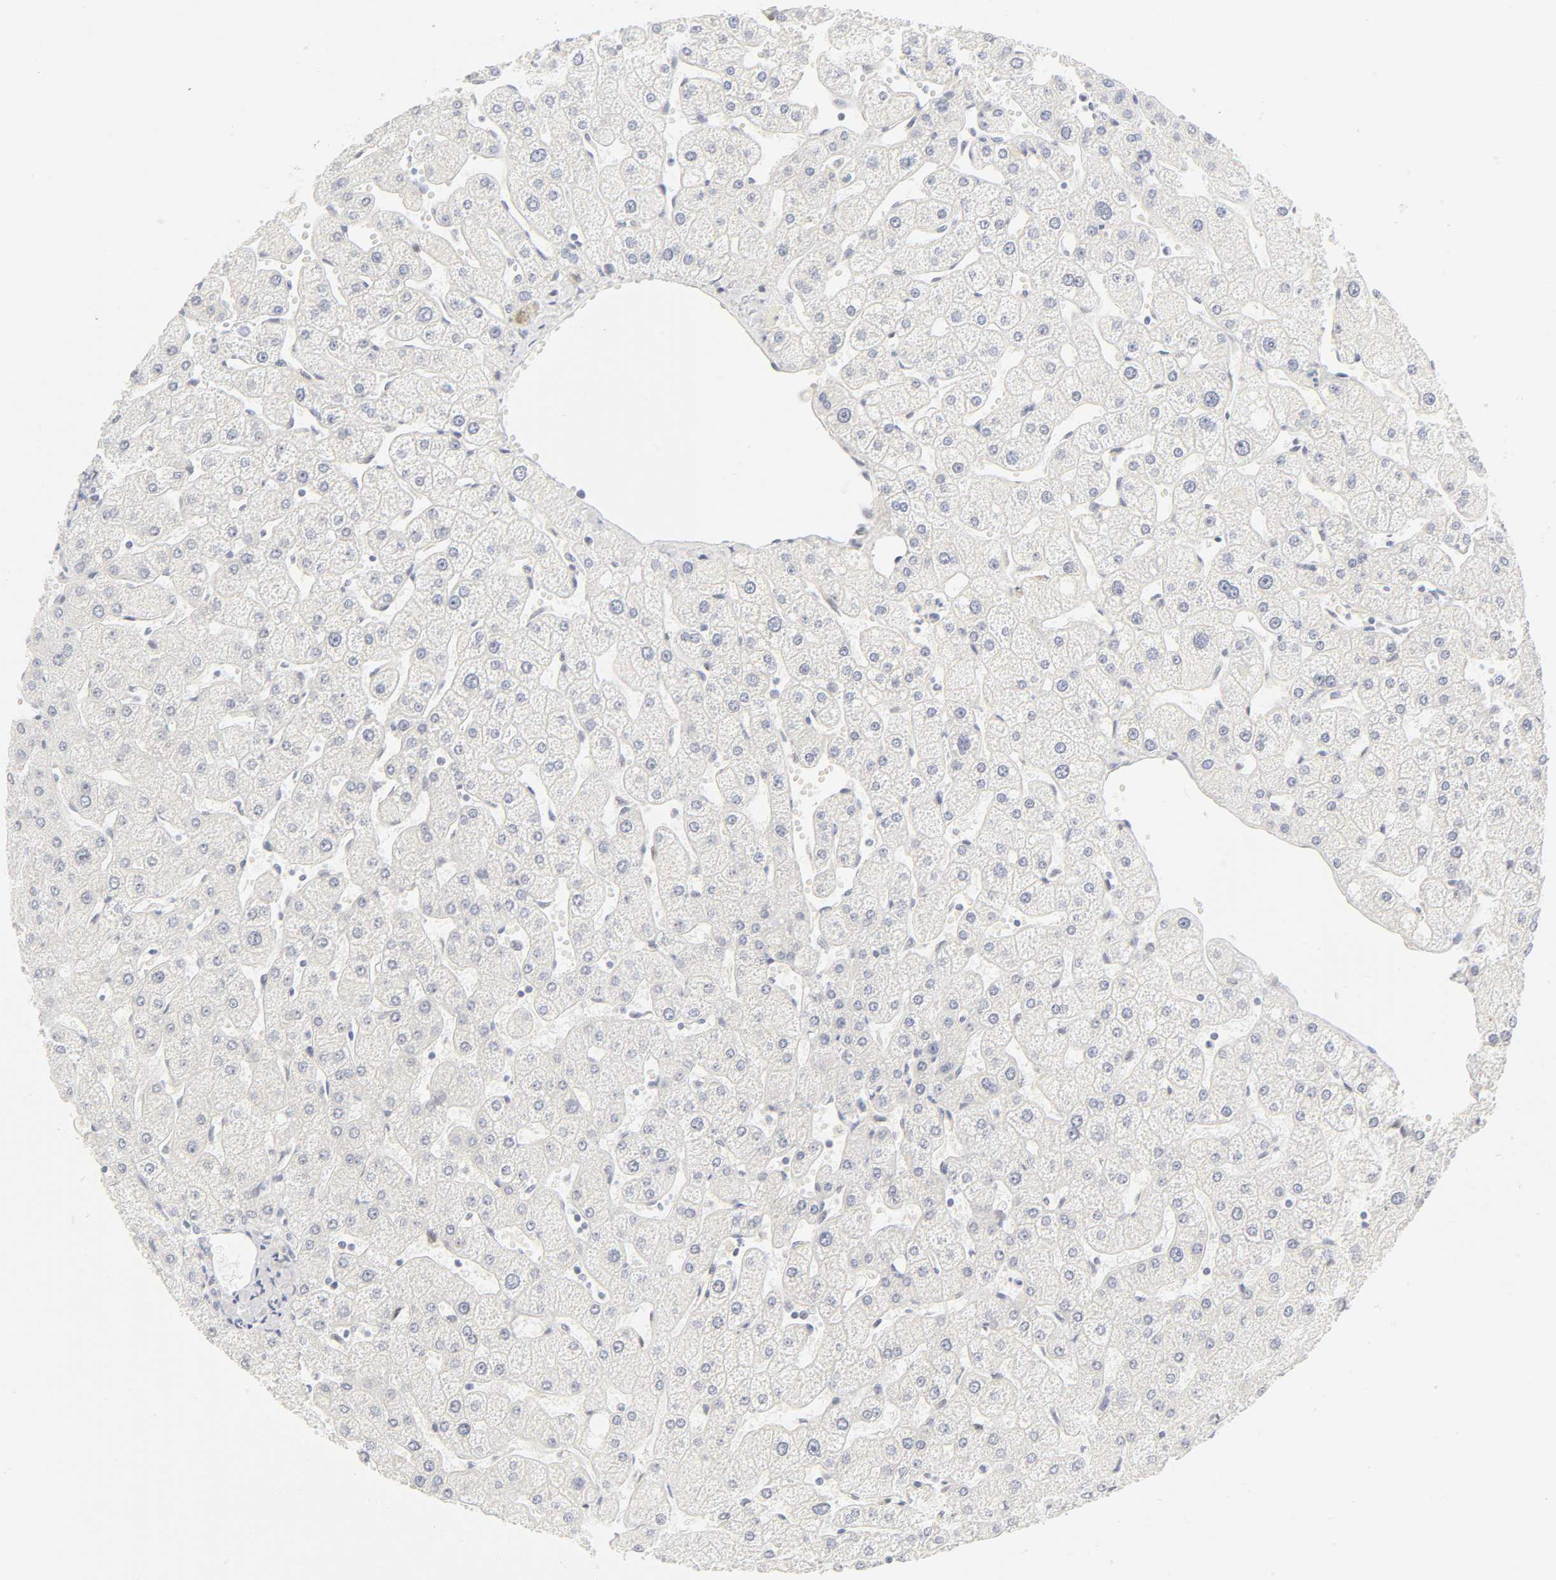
{"staining": {"intensity": "negative", "quantity": "none", "location": "none"}, "tissue": "liver", "cell_type": "Cholangiocytes", "image_type": "normal", "snomed": [{"axis": "morphology", "description": "Normal tissue, NOS"}, {"axis": "topography", "description": "Liver"}], "caption": "High power microscopy histopathology image of an immunohistochemistry micrograph of normal liver, revealing no significant positivity in cholangiocytes.", "gene": "MNAT1", "patient": {"sex": "male", "age": 67}}